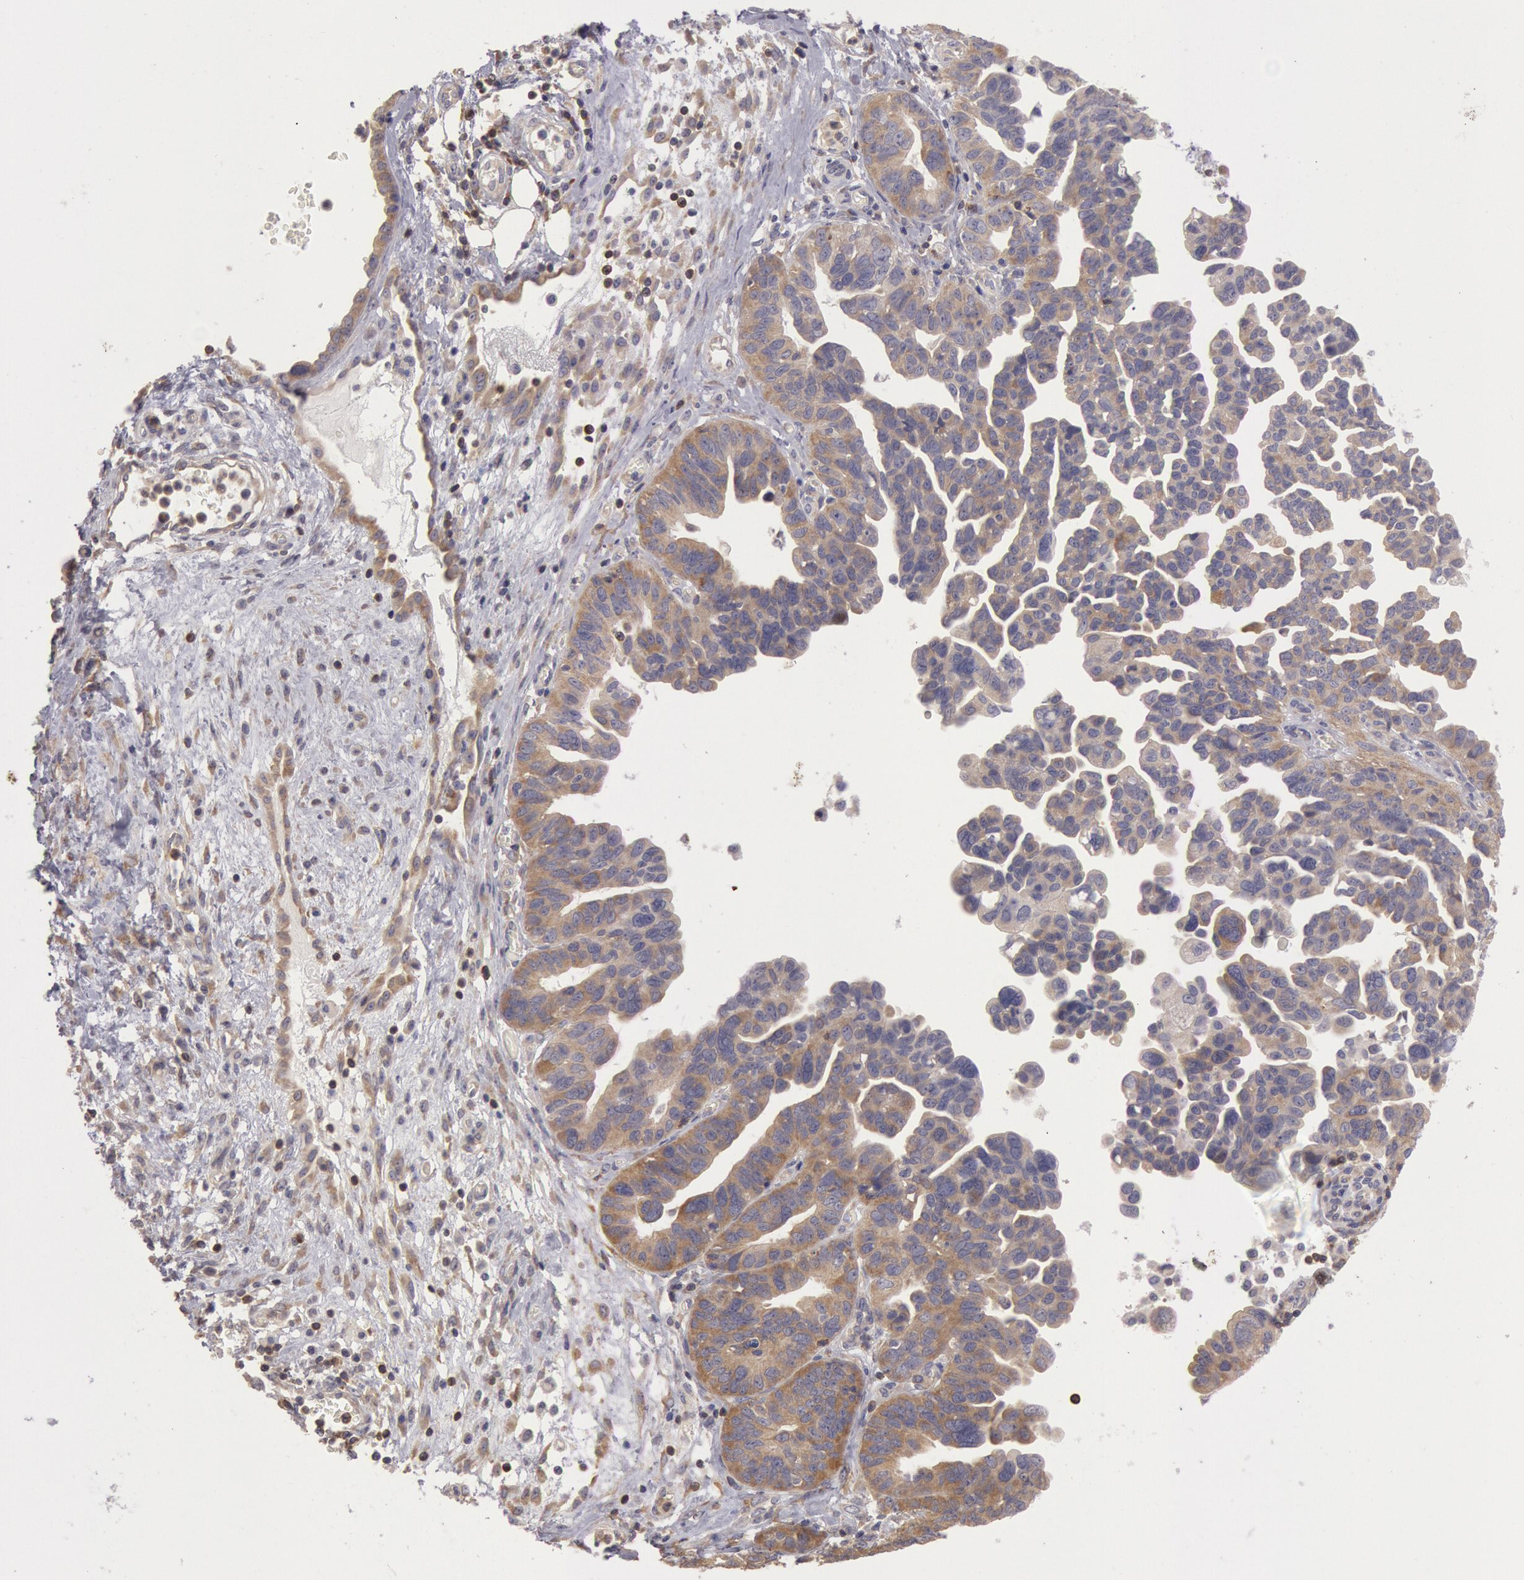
{"staining": {"intensity": "weak", "quantity": ">75%", "location": "cytoplasmic/membranous"}, "tissue": "ovarian cancer", "cell_type": "Tumor cells", "image_type": "cancer", "snomed": [{"axis": "morphology", "description": "Cystadenocarcinoma, serous, NOS"}, {"axis": "topography", "description": "Ovary"}], "caption": "This histopathology image reveals immunohistochemistry (IHC) staining of human serous cystadenocarcinoma (ovarian), with low weak cytoplasmic/membranous staining in approximately >75% of tumor cells.", "gene": "NMT2", "patient": {"sex": "female", "age": 64}}